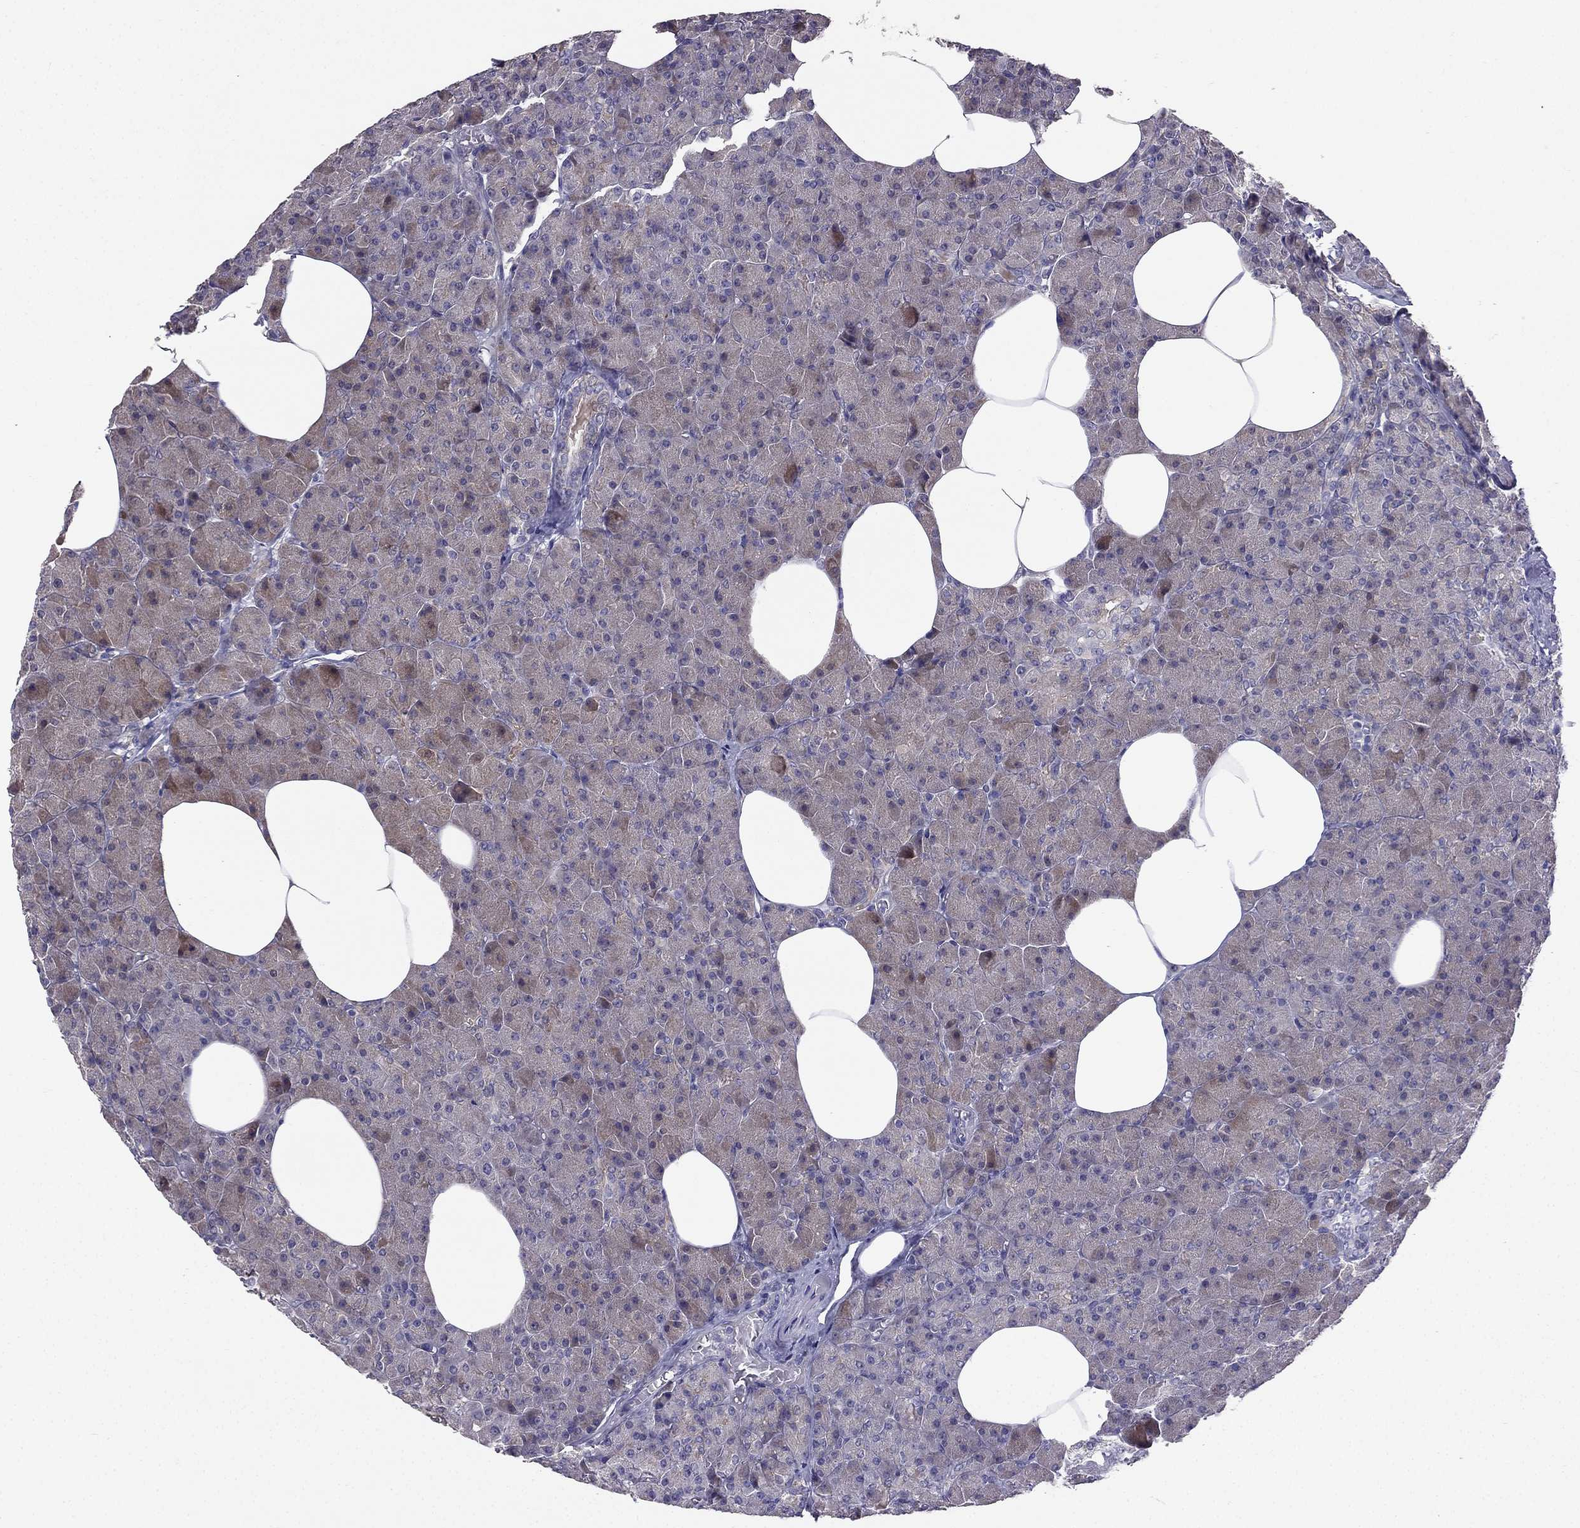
{"staining": {"intensity": "weak", "quantity": "<25%", "location": "cytoplasmic/membranous"}, "tissue": "pancreas", "cell_type": "Exocrine glandular cells", "image_type": "normal", "snomed": [{"axis": "morphology", "description": "Normal tissue, NOS"}, {"axis": "topography", "description": "Pancreas"}], "caption": "Exocrine glandular cells are negative for brown protein staining in benign pancreas. (DAB (3,3'-diaminobenzidine) immunohistochemistry with hematoxylin counter stain).", "gene": "AS3MT", "patient": {"sex": "female", "age": 45}}